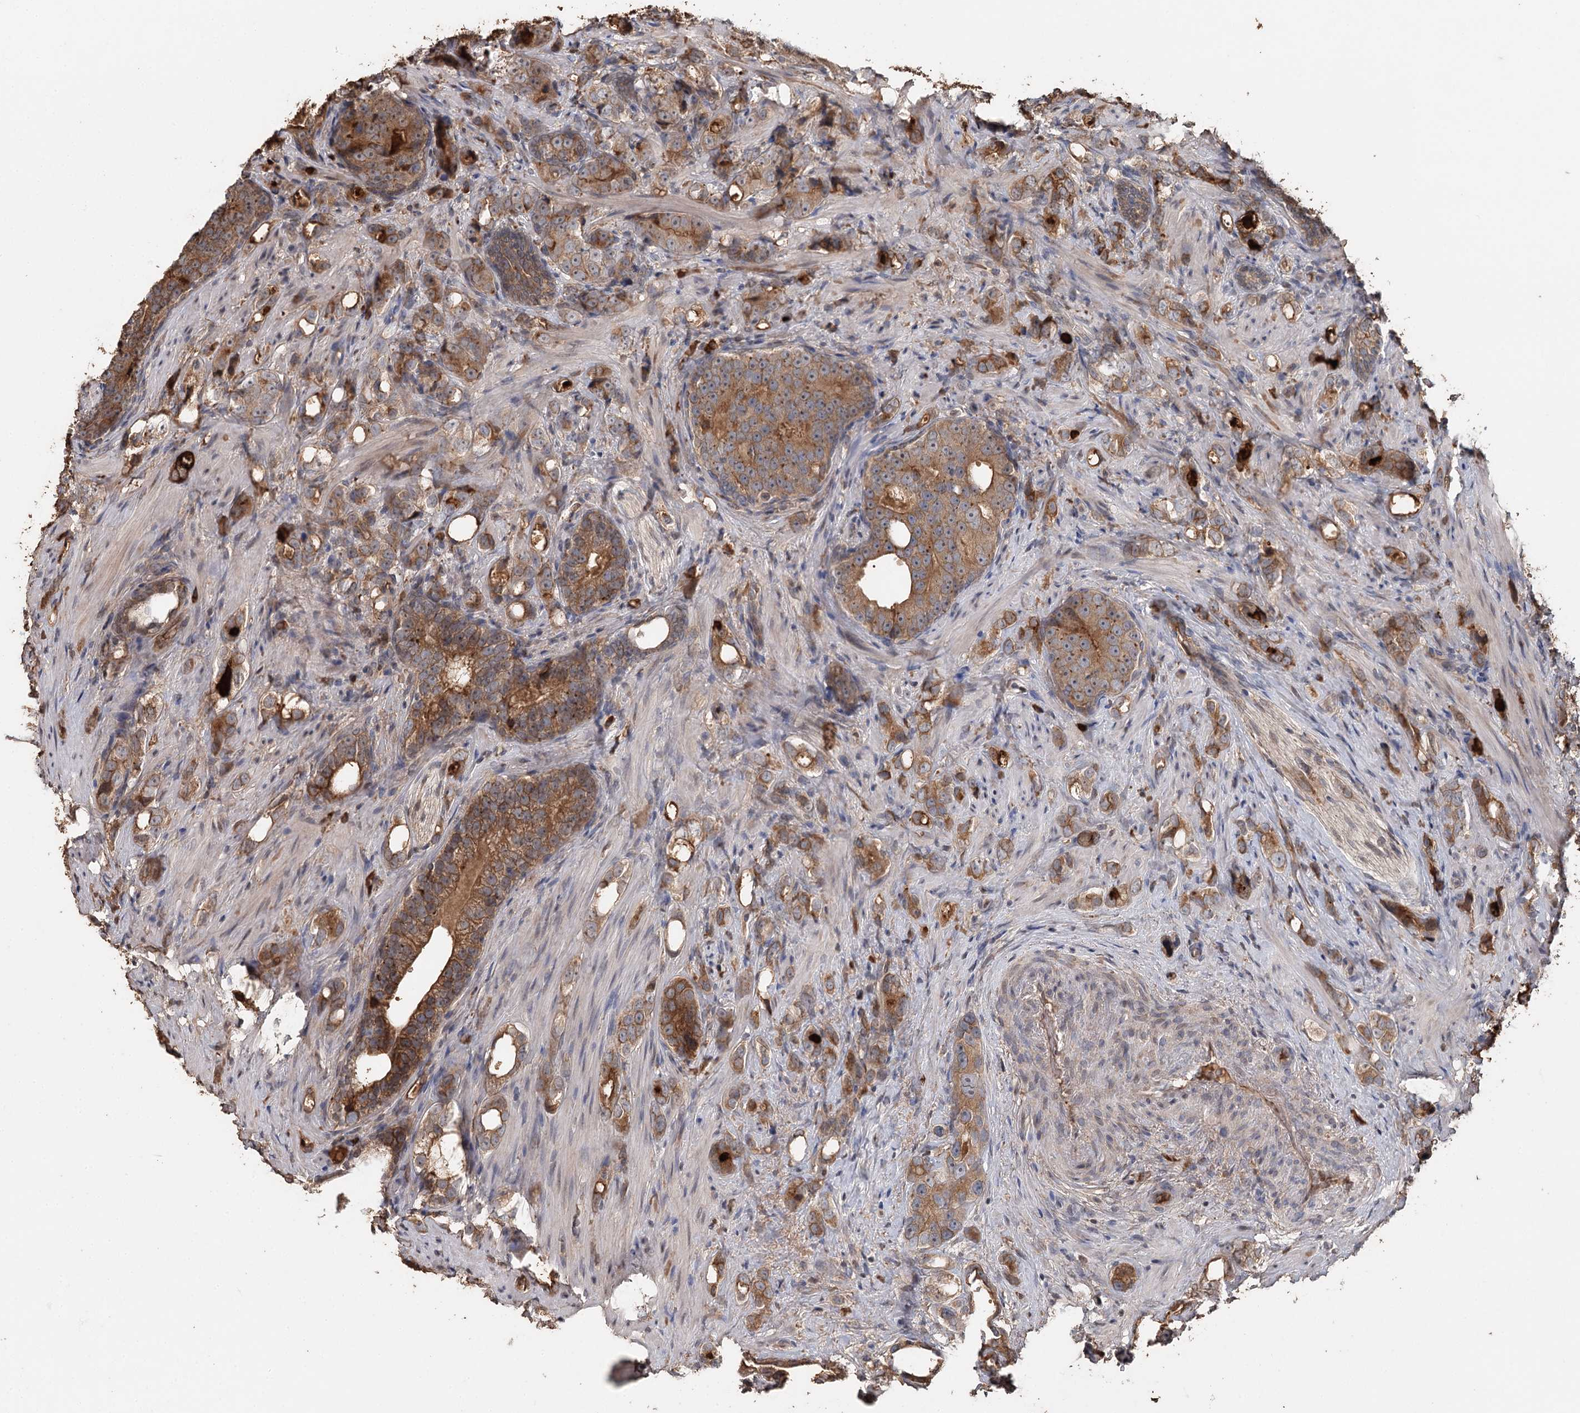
{"staining": {"intensity": "moderate", "quantity": ">75%", "location": "cytoplasmic/membranous"}, "tissue": "prostate cancer", "cell_type": "Tumor cells", "image_type": "cancer", "snomed": [{"axis": "morphology", "description": "Adenocarcinoma, High grade"}, {"axis": "topography", "description": "Prostate"}], "caption": "Immunohistochemical staining of human prostate adenocarcinoma (high-grade) displays moderate cytoplasmic/membranous protein expression in about >75% of tumor cells.", "gene": "SYVN1", "patient": {"sex": "male", "age": 63}}